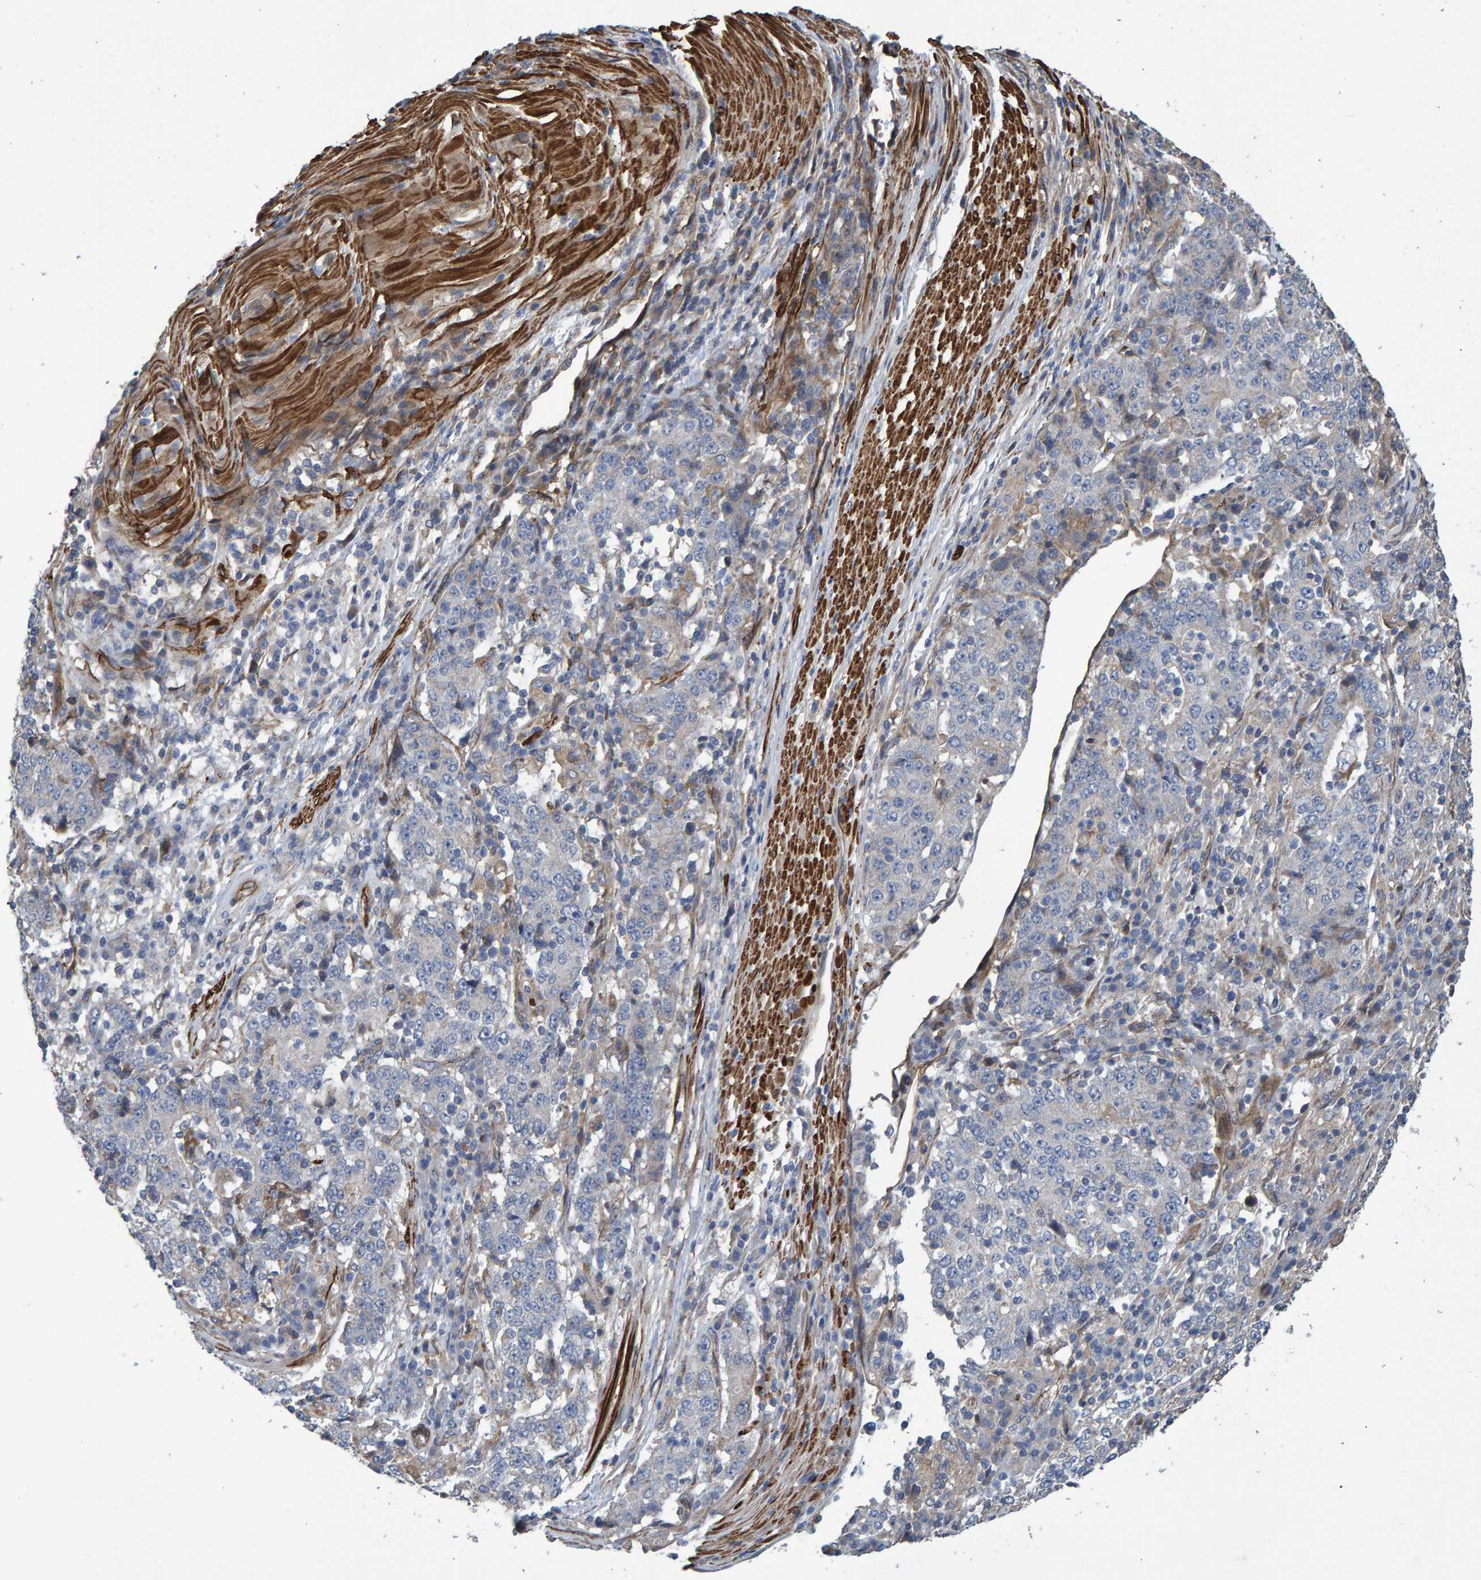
{"staining": {"intensity": "negative", "quantity": "none", "location": "none"}, "tissue": "stomach cancer", "cell_type": "Tumor cells", "image_type": "cancer", "snomed": [{"axis": "morphology", "description": "Adenocarcinoma, NOS"}, {"axis": "topography", "description": "Stomach"}], "caption": "DAB (3,3'-diaminobenzidine) immunohistochemical staining of human stomach cancer reveals no significant staining in tumor cells.", "gene": "SLIT2", "patient": {"sex": "male", "age": 59}}